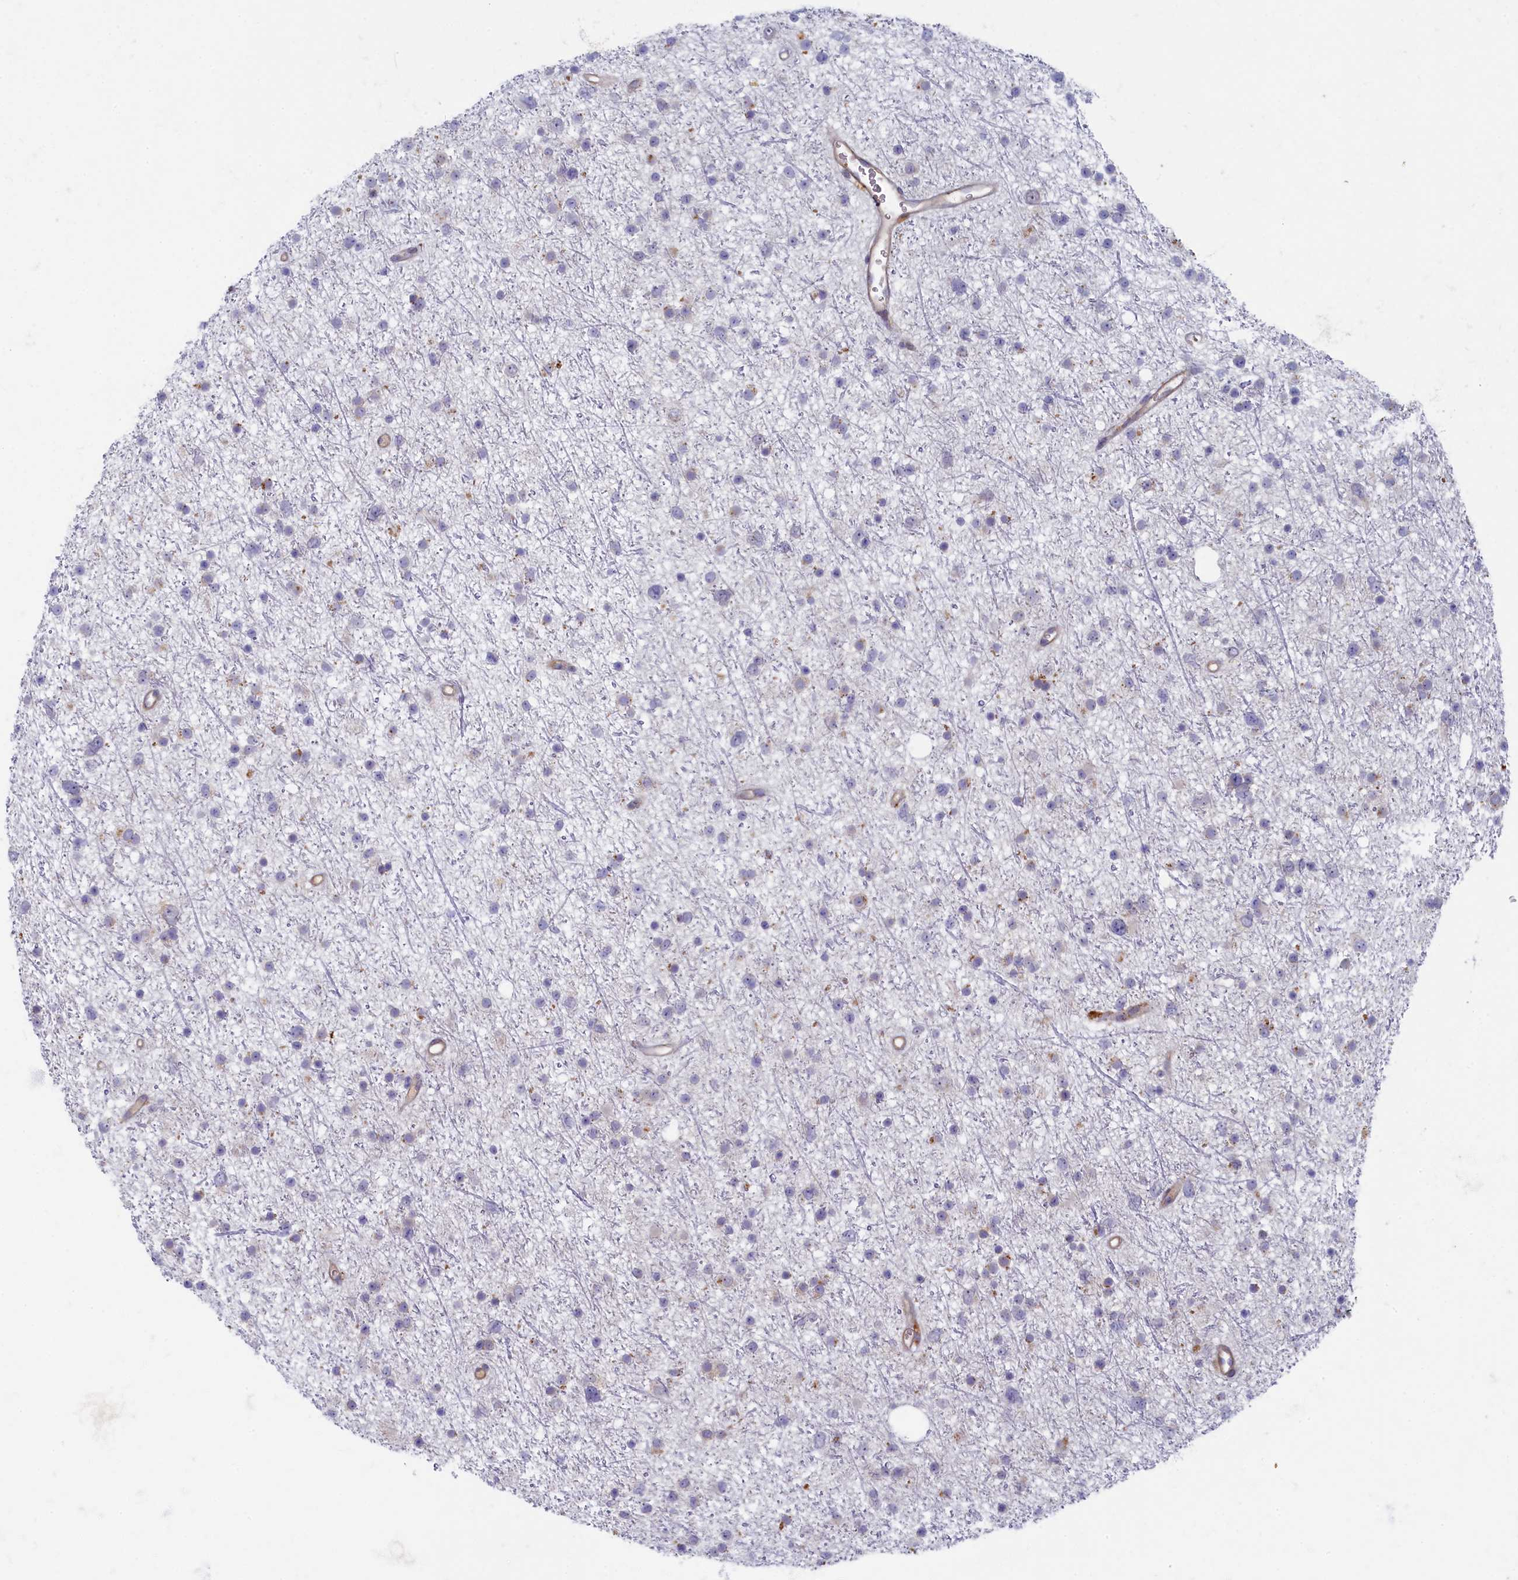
{"staining": {"intensity": "negative", "quantity": "none", "location": "none"}, "tissue": "glioma", "cell_type": "Tumor cells", "image_type": "cancer", "snomed": [{"axis": "morphology", "description": "Glioma, malignant, Low grade"}, {"axis": "topography", "description": "Cerebral cortex"}], "caption": "The IHC histopathology image has no significant expression in tumor cells of glioma tissue. (IHC, brightfield microscopy, high magnification).", "gene": "PSMG2", "patient": {"sex": "female", "age": 39}}